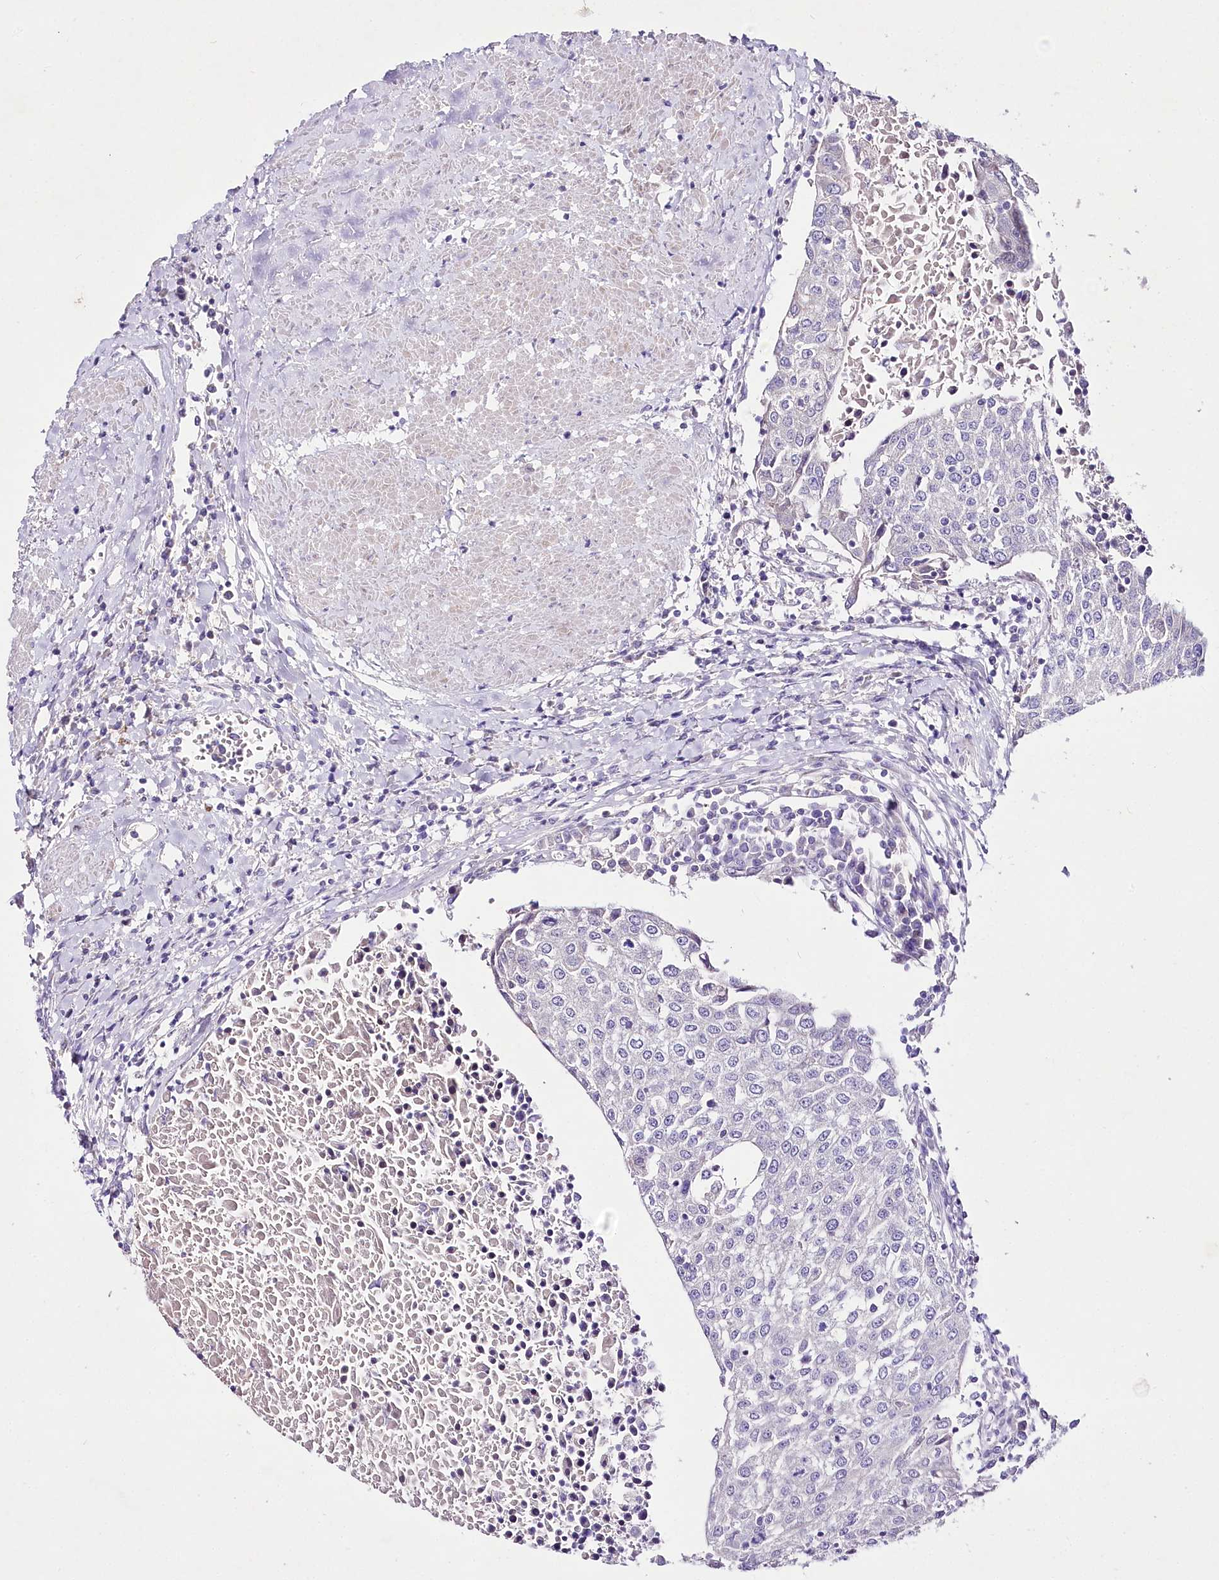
{"staining": {"intensity": "negative", "quantity": "none", "location": "none"}, "tissue": "urothelial cancer", "cell_type": "Tumor cells", "image_type": "cancer", "snomed": [{"axis": "morphology", "description": "Urothelial carcinoma, High grade"}, {"axis": "topography", "description": "Urinary bladder"}], "caption": "Immunohistochemistry (IHC) image of high-grade urothelial carcinoma stained for a protein (brown), which displays no positivity in tumor cells. (Stains: DAB (3,3'-diaminobenzidine) IHC with hematoxylin counter stain, Microscopy: brightfield microscopy at high magnification).", "gene": "LRRC14B", "patient": {"sex": "female", "age": 85}}